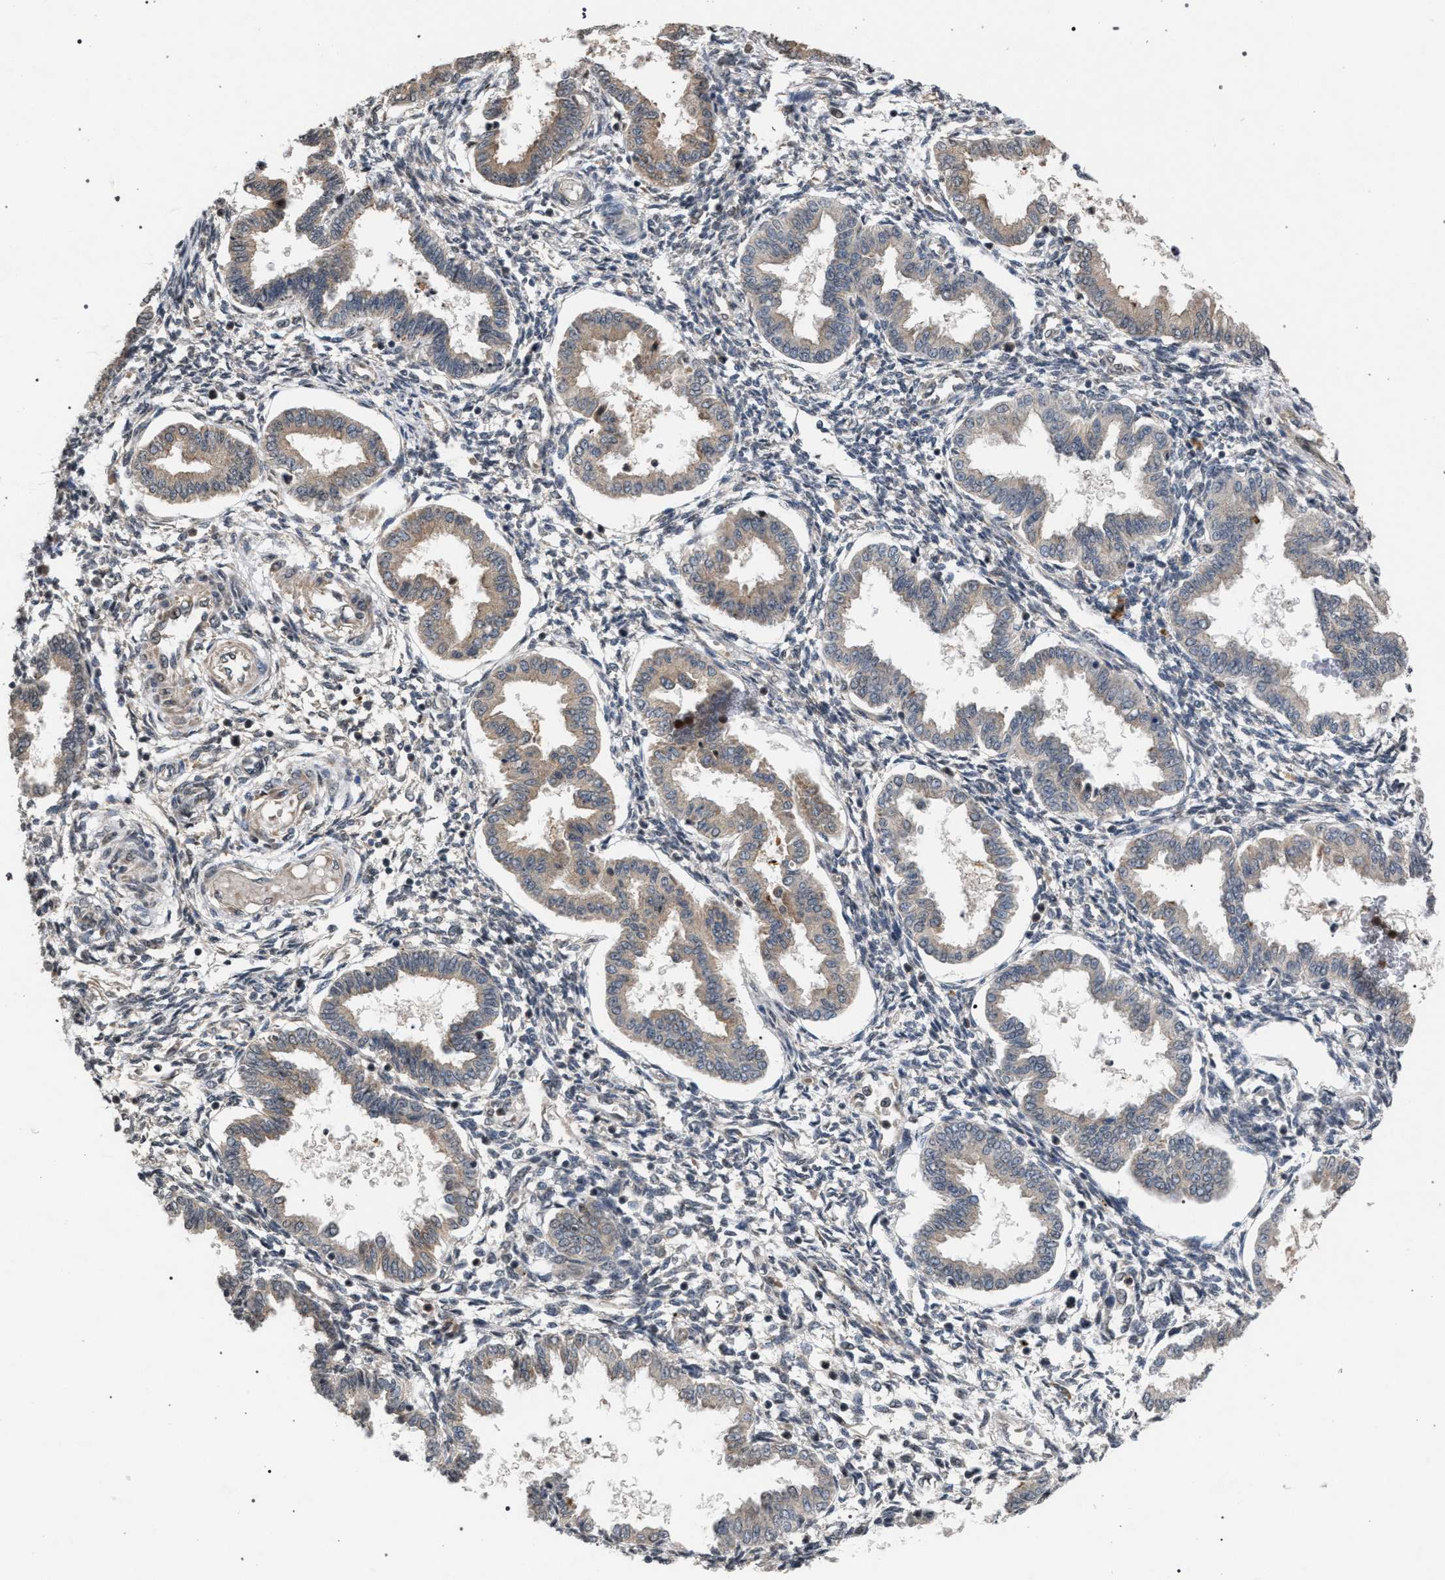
{"staining": {"intensity": "weak", "quantity": "<25%", "location": "cytoplasmic/membranous"}, "tissue": "endometrium", "cell_type": "Cells in endometrial stroma", "image_type": "normal", "snomed": [{"axis": "morphology", "description": "Normal tissue, NOS"}, {"axis": "topography", "description": "Endometrium"}], "caption": "Normal endometrium was stained to show a protein in brown. There is no significant positivity in cells in endometrial stroma. (Brightfield microscopy of DAB immunohistochemistry at high magnification).", "gene": "IRAK4", "patient": {"sex": "female", "age": 33}}